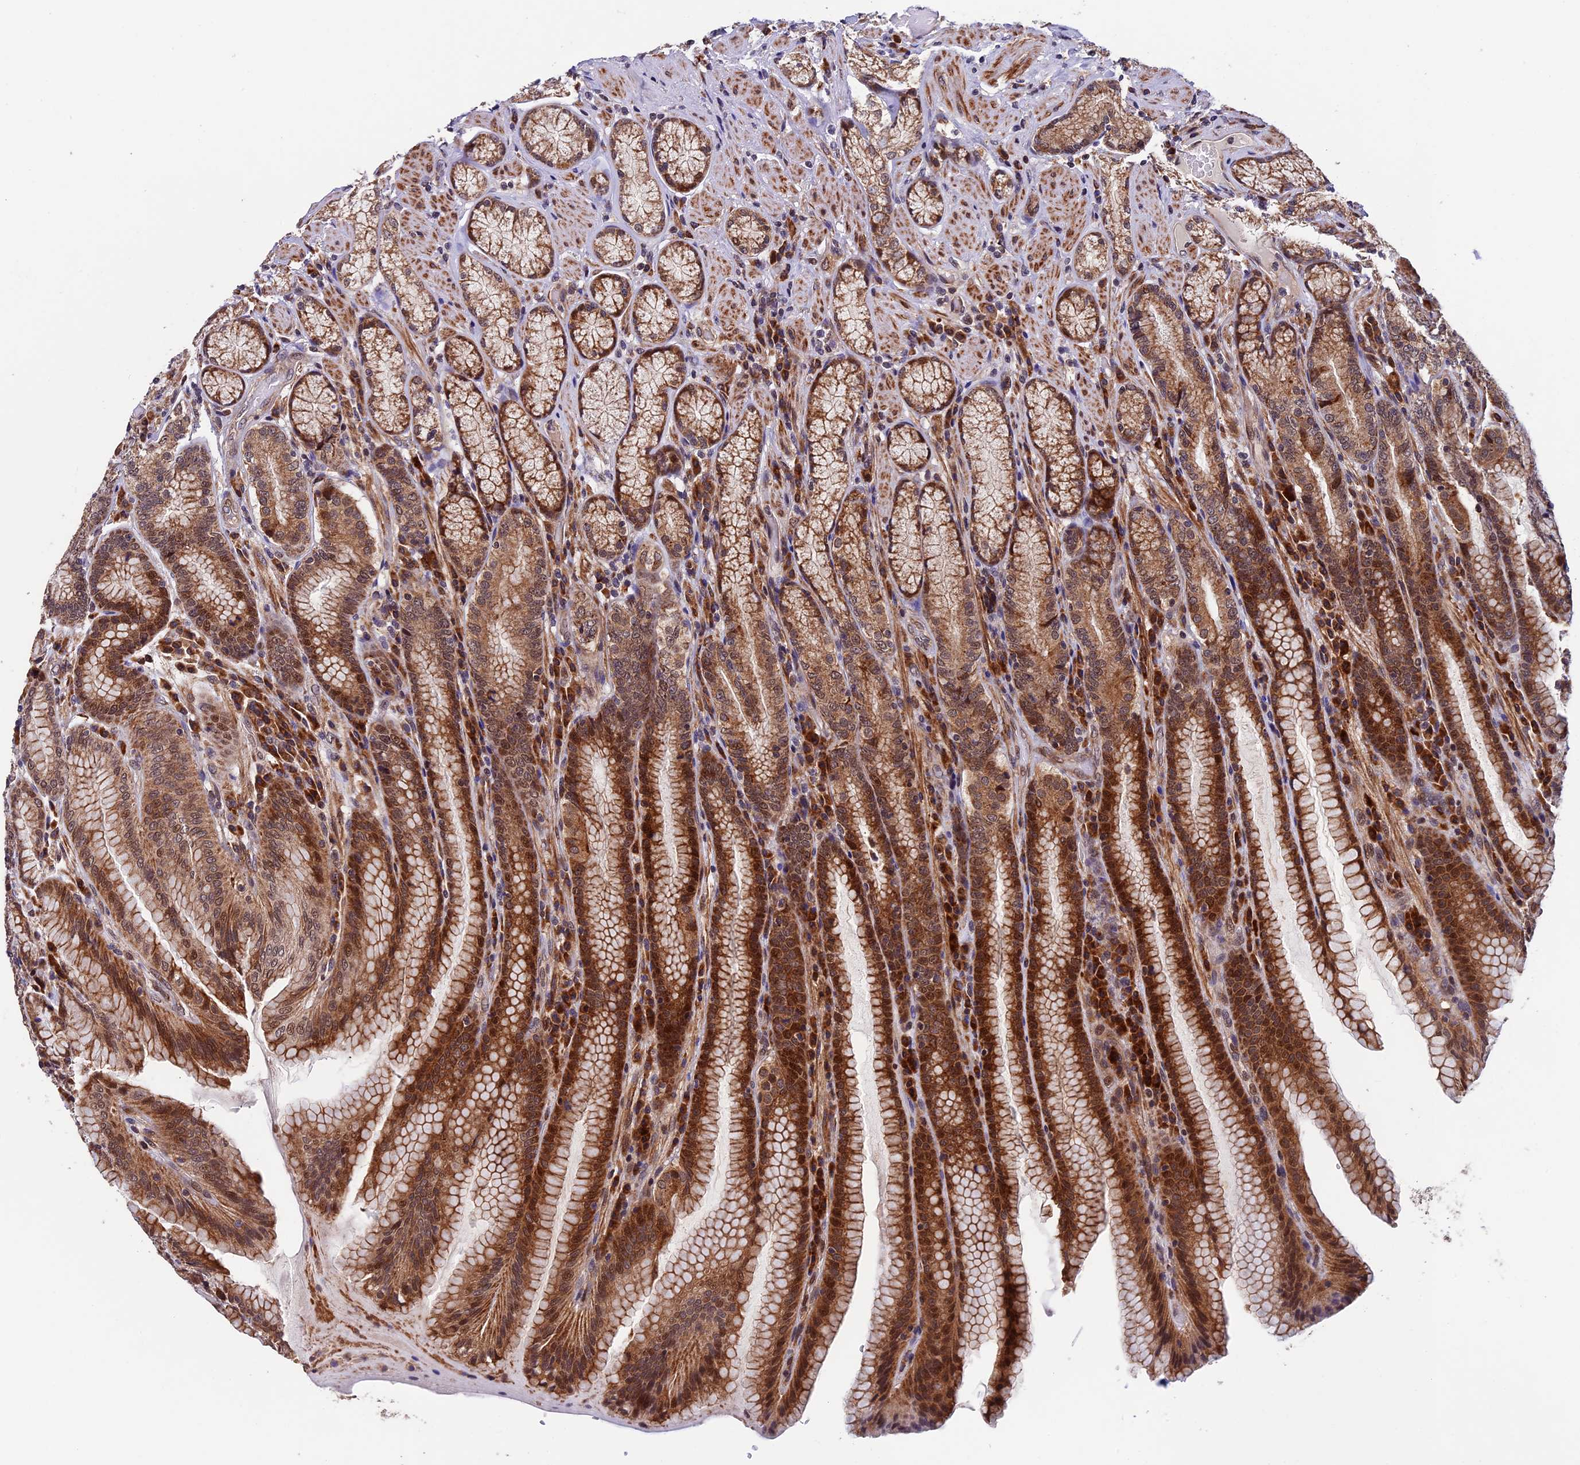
{"staining": {"intensity": "strong", "quantity": ">75%", "location": "cytoplasmic/membranous"}, "tissue": "stomach", "cell_type": "Glandular cells", "image_type": "normal", "snomed": [{"axis": "morphology", "description": "Normal tissue, NOS"}, {"axis": "topography", "description": "Stomach, upper"}, {"axis": "topography", "description": "Stomach, lower"}], "caption": "IHC histopathology image of normal stomach stained for a protein (brown), which shows high levels of strong cytoplasmic/membranous expression in about >75% of glandular cells.", "gene": "RNF17", "patient": {"sex": "female", "age": 76}}